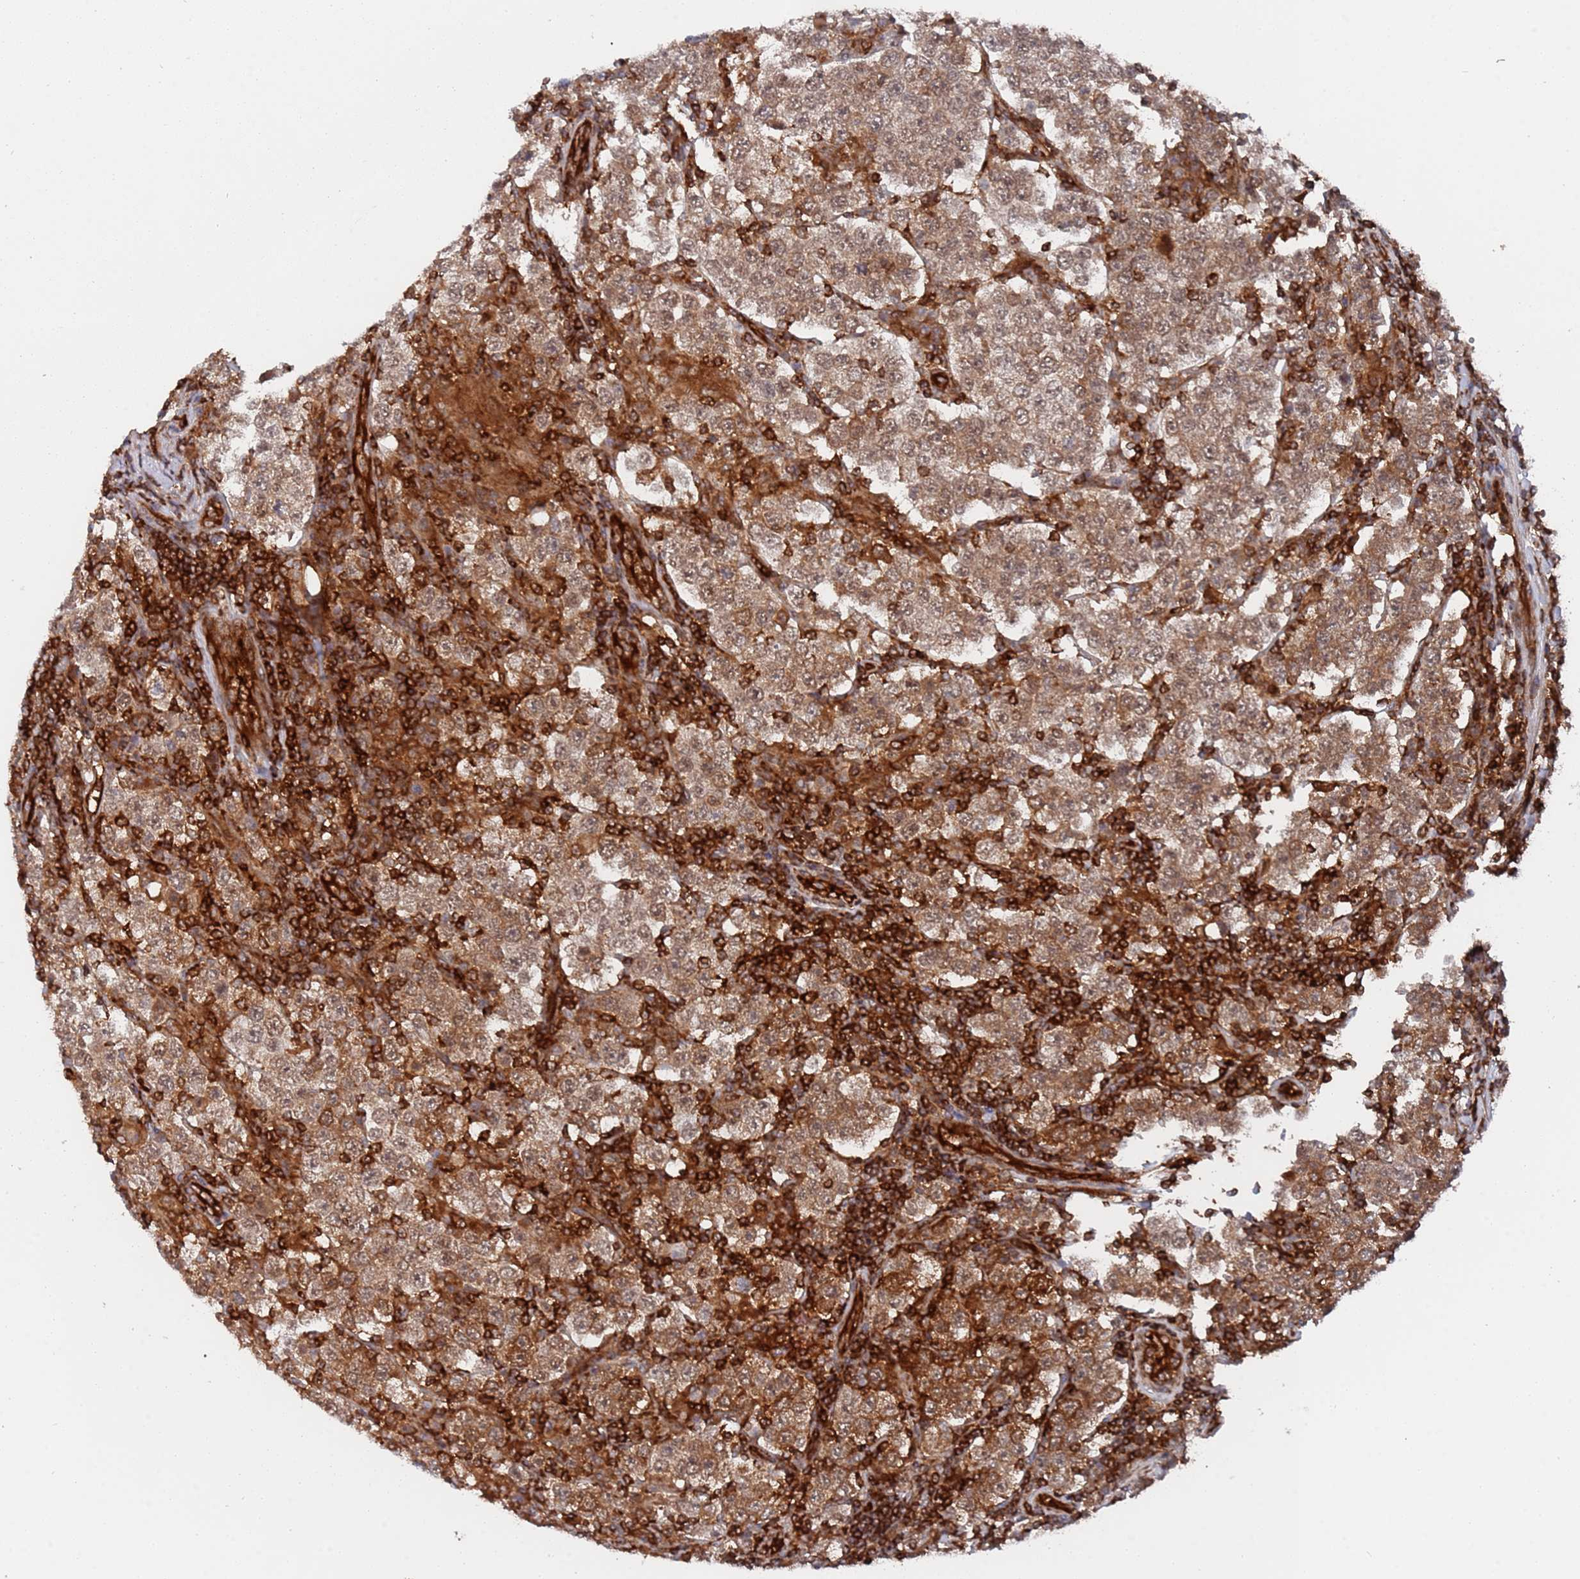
{"staining": {"intensity": "moderate", "quantity": ">75%", "location": "cytoplasmic/membranous"}, "tissue": "testis cancer", "cell_type": "Tumor cells", "image_type": "cancer", "snomed": [{"axis": "morphology", "description": "Normal tissue, NOS"}, {"axis": "morphology", "description": "Urothelial carcinoma, High grade"}, {"axis": "morphology", "description": "Seminoma, NOS"}, {"axis": "morphology", "description": "Carcinoma, Embryonal, NOS"}, {"axis": "topography", "description": "Urinary bladder"}, {"axis": "topography", "description": "Testis"}], "caption": "This is an image of immunohistochemistry staining of testis cancer (seminoma), which shows moderate positivity in the cytoplasmic/membranous of tumor cells.", "gene": "DDX60", "patient": {"sex": "male", "age": 41}}